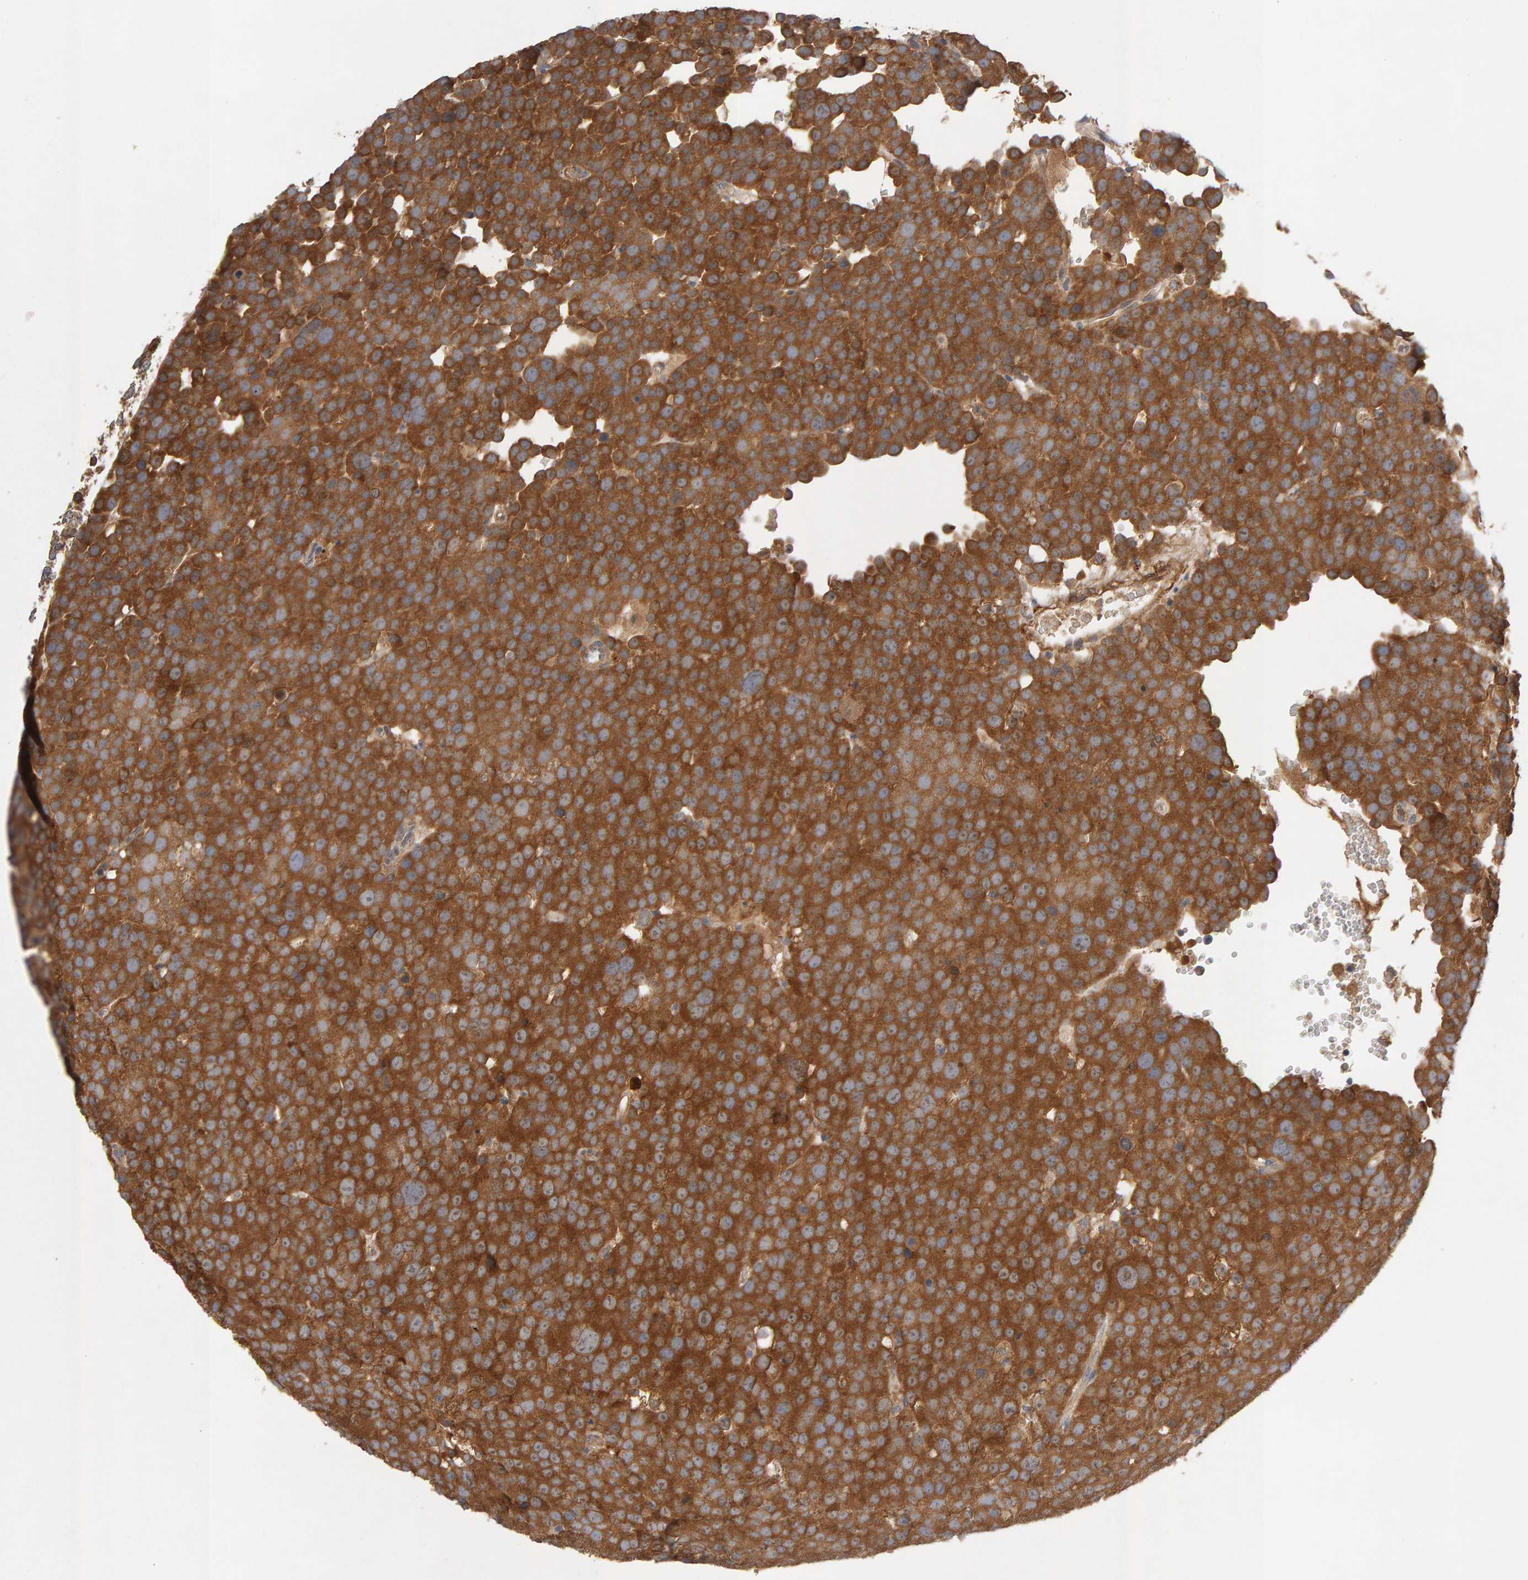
{"staining": {"intensity": "strong", "quantity": ">75%", "location": "cytoplasmic/membranous"}, "tissue": "testis cancer", "cell_type": "Tumor cells", "image_type": "cancer", "snomed": [{"axis": "morphology", "description": "Seminoma, NOS"}, {"axis": "topography", "description": "Testis"}], "caption": "Tumor cells reveal strong cytoplasmic/membranous staining in about >75% of cells in testis cancer.", "gene": "RNF19A", "patient": {"sex": "male", "age": 71}}